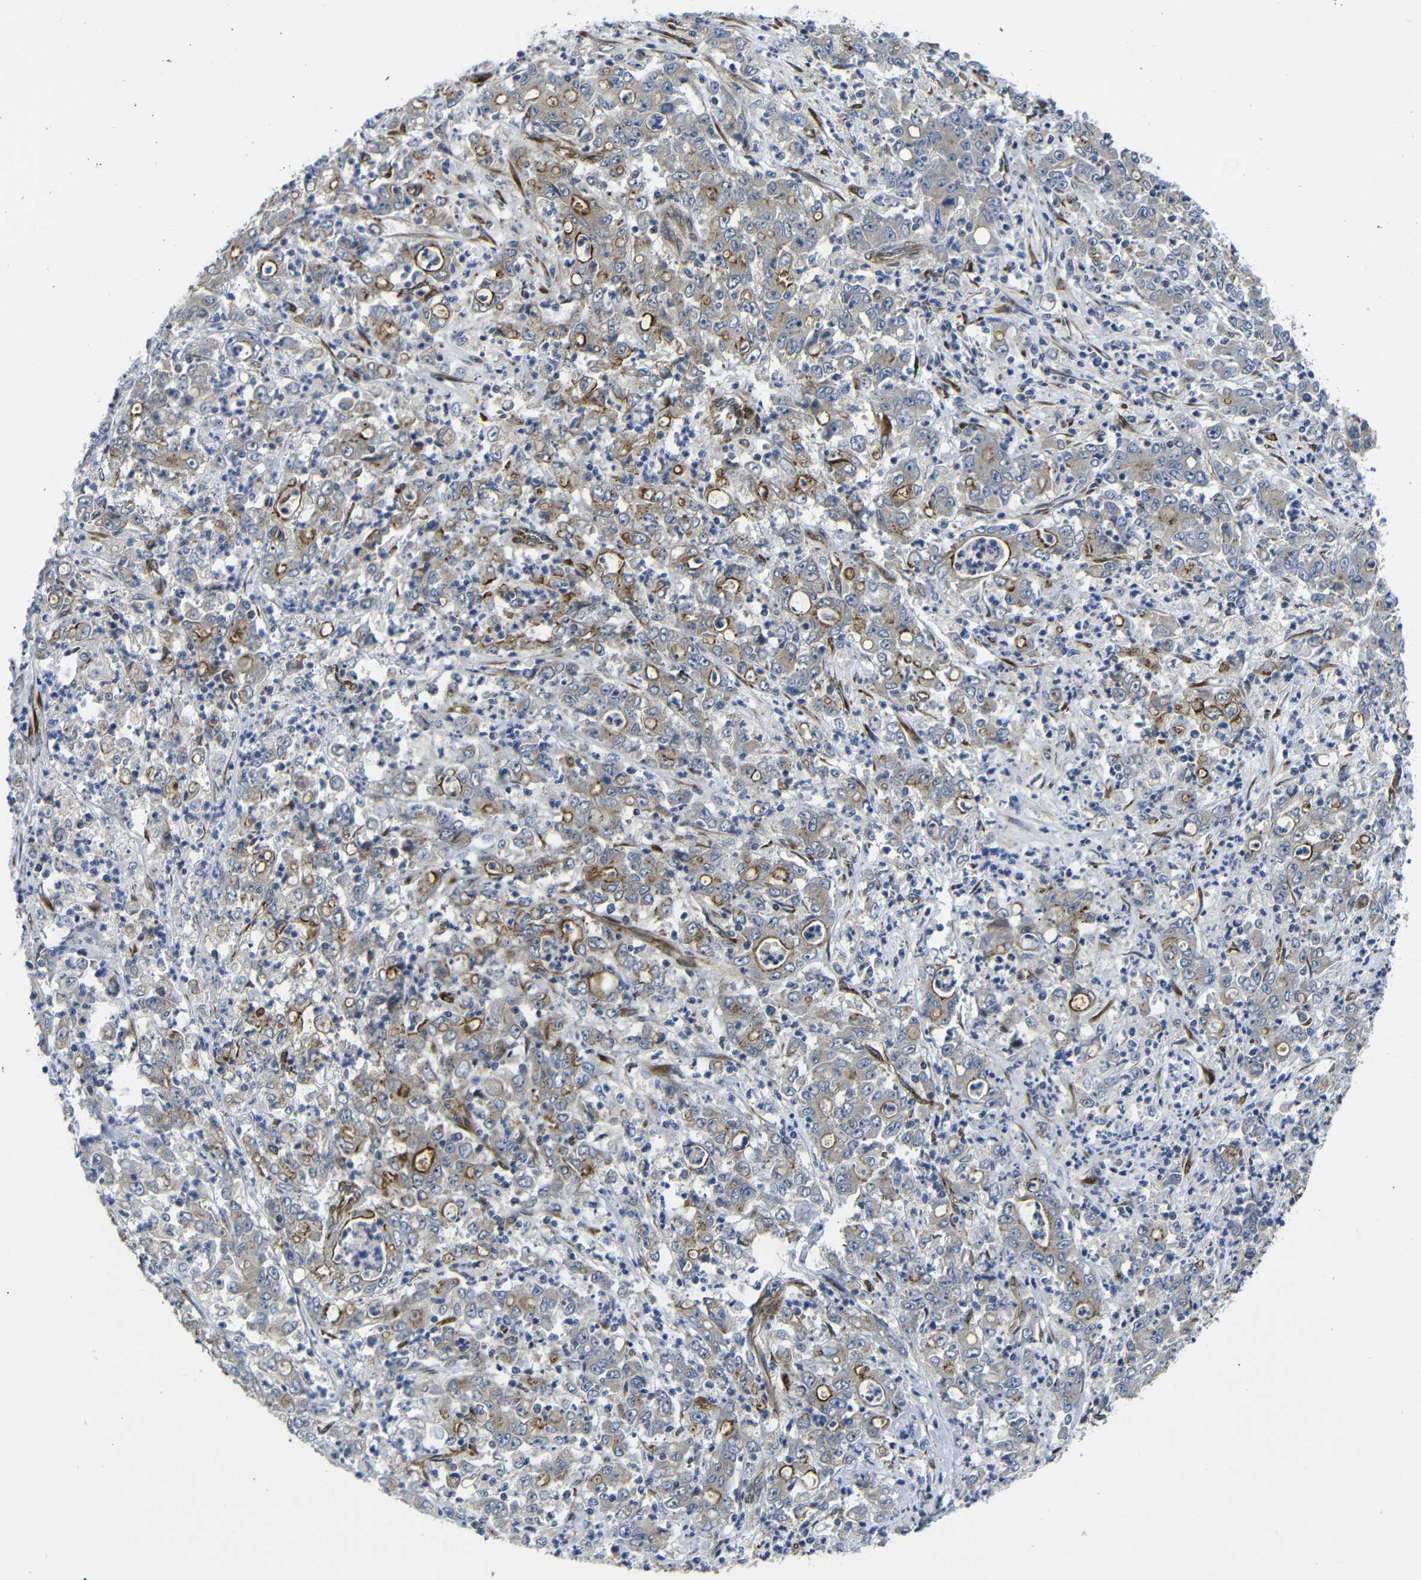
{"staining": {"intensity": "moderate", "quantity": "25%-75%", "location": "cytoplasmic/membranous"}, "tissue": "stomach cancer", "cell_type": "Tumor cells", "image_type": "cancer", "snomed": [{"axis": "morphology", "description": "Adenocarcinoma, NOS"}, {"axis": "topography", "description": "Stomach, lower"}], "caption": "Stomach cancer tissue shows moderate cytoplasmic/membranous staining in approximately 25%-75% of tumor cells", "gene": "PARP14", "patient": {"sex": "female", "age": 71}}